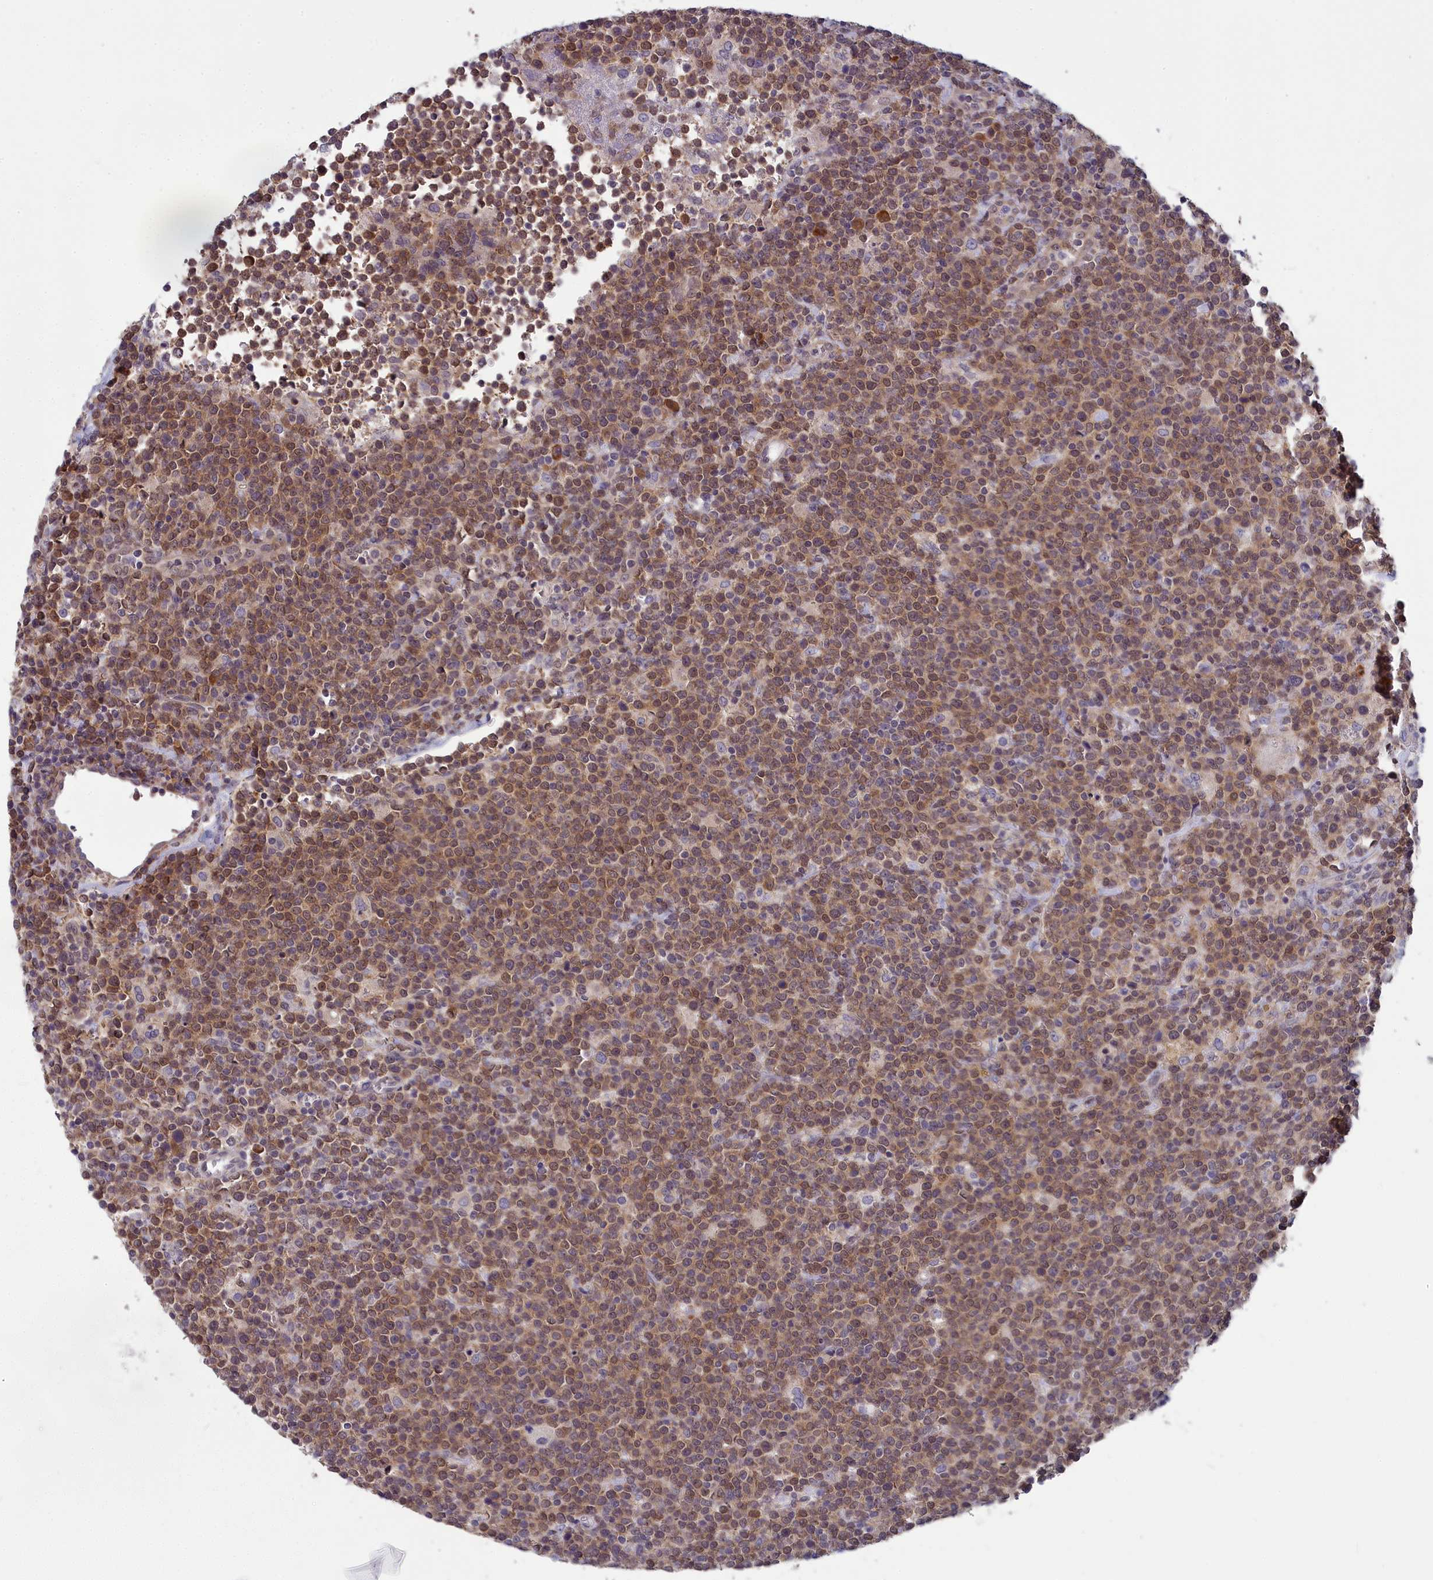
{"staining": {"intensity": "moderate", "quantity": ">75%", "location": "cytoplasmic/membranous"}, "tissue": "lymphoma", "cell_type": "Tumor cells", "image_type": "cancer", "snomed": [{"axis": "morphology", "description": "Malignant lymphoma, non-Hodgkin's type, High grade"}, {"axis": "topography", "description": "Lymph node"}], "caption": "Immunohistochemistry (IHC) (DAB (3,3'-diaminobenzidine)) staining of malignant lymphoma, non-Hodgkin's type (high-grade) shows moderate cytoplasmic/membranous protein expression in approximately >75% of tumor cells. The staining was performed using DAB (3,3'-diaminobenzidine) to visualize the protein expression in brown, while the nuclei were stained in blue with hematoxylin (Magnification: 20x).", "gene": "MRI1", "patient": {"sex": "male", "age": 61}}